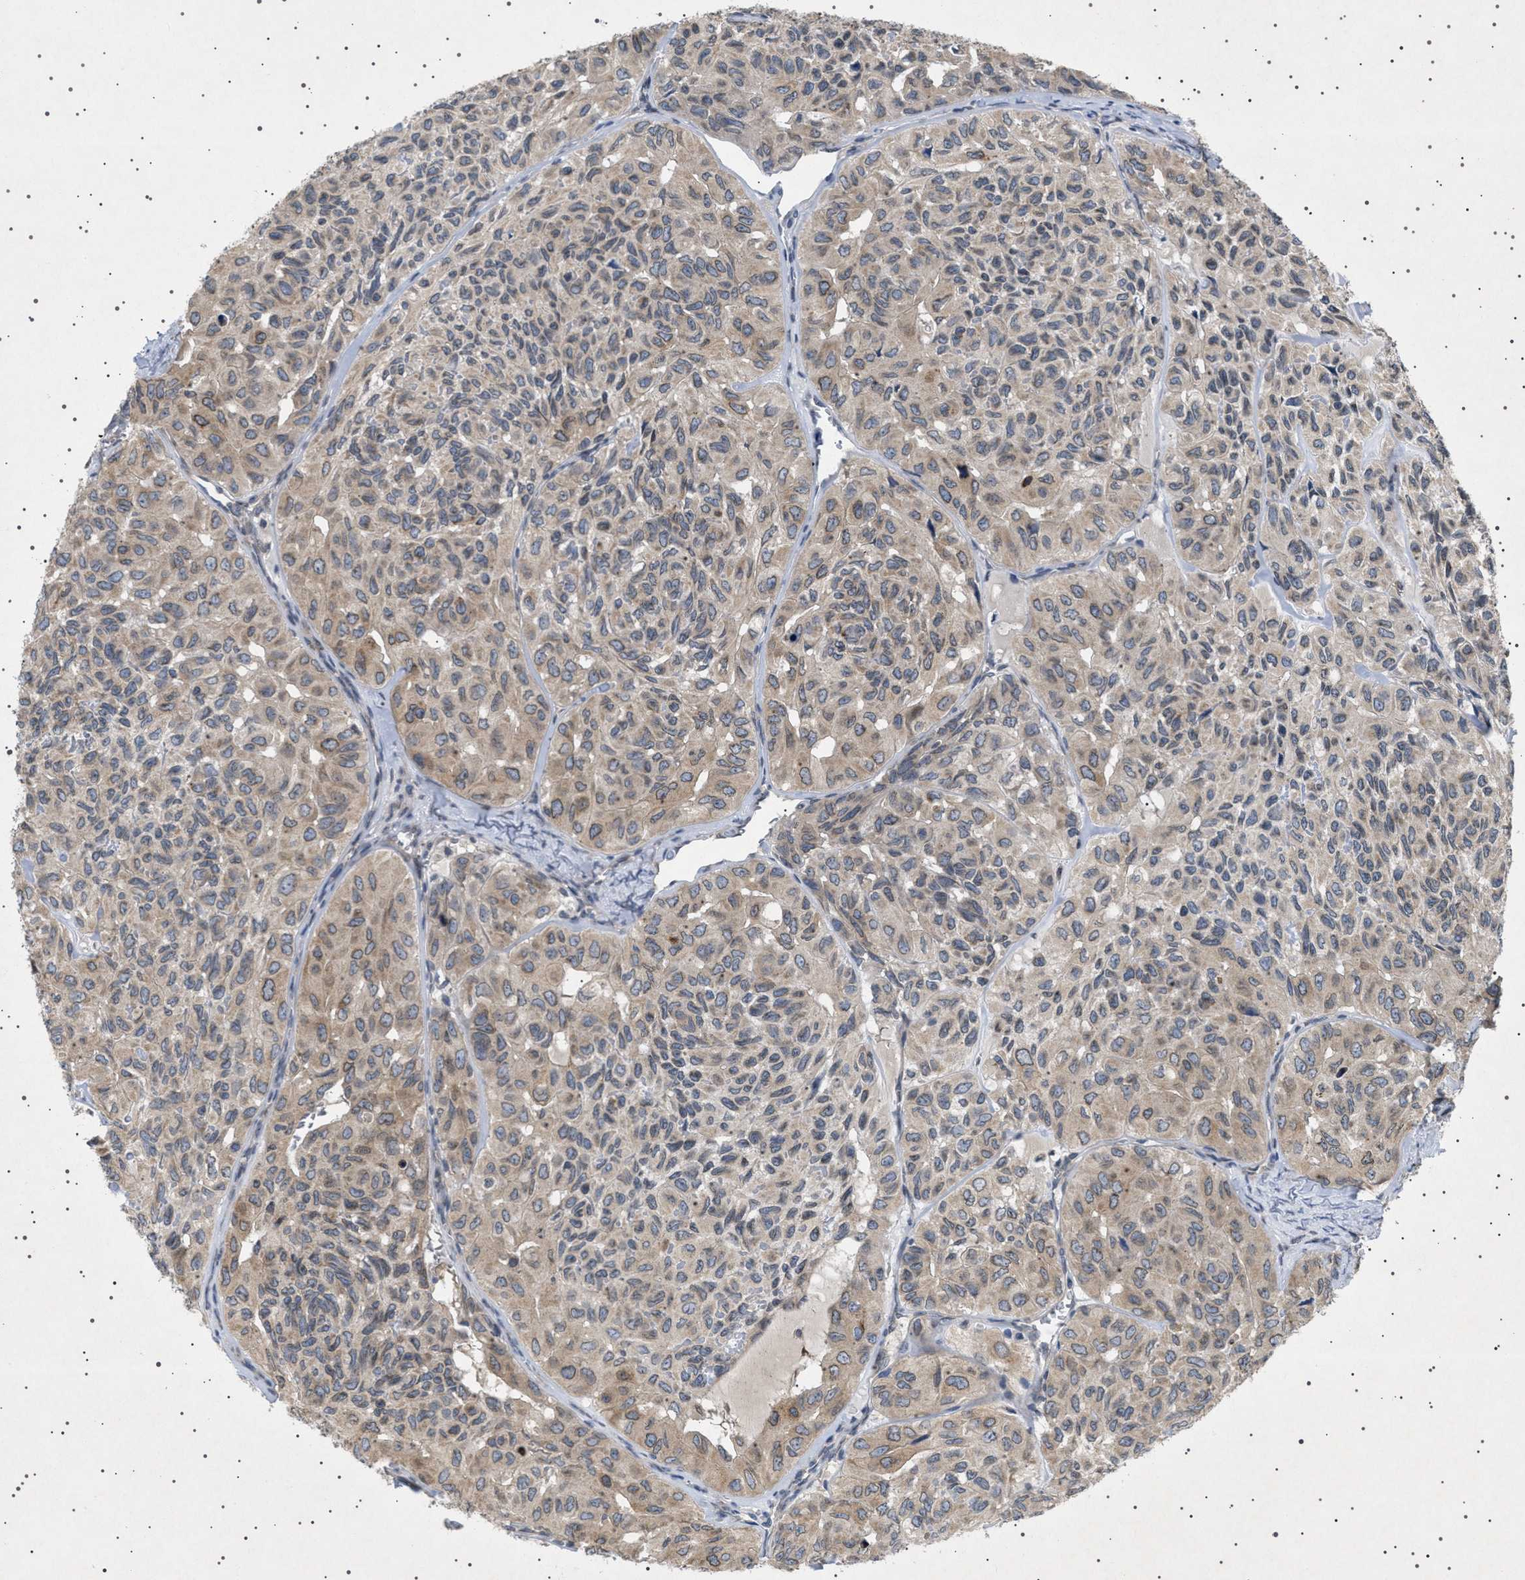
{"staining": {"intensity": "weak", "quantity": ">75%", "location": "cytoplasmic/membranous,nuclear"}, "tissue": "head and neck cancer", "cell_type": "Tumor cells", "image_type": "cancer", "snomed": [{"axis": "morphology", "description": "Adenocarcinoma, NOS"}, {"axis": "topography", "description": "Salivary gland, NOS"}, {"axis": "topography", "description": "Head-Neck"}], "caption": "Head and neck cancer tissue shows weak cytoplasmic/membranous and nuclear staining in approximately >75% of tumor cells", "gene": "NUP93", "patient": {"sex": "female", "age": 76}}